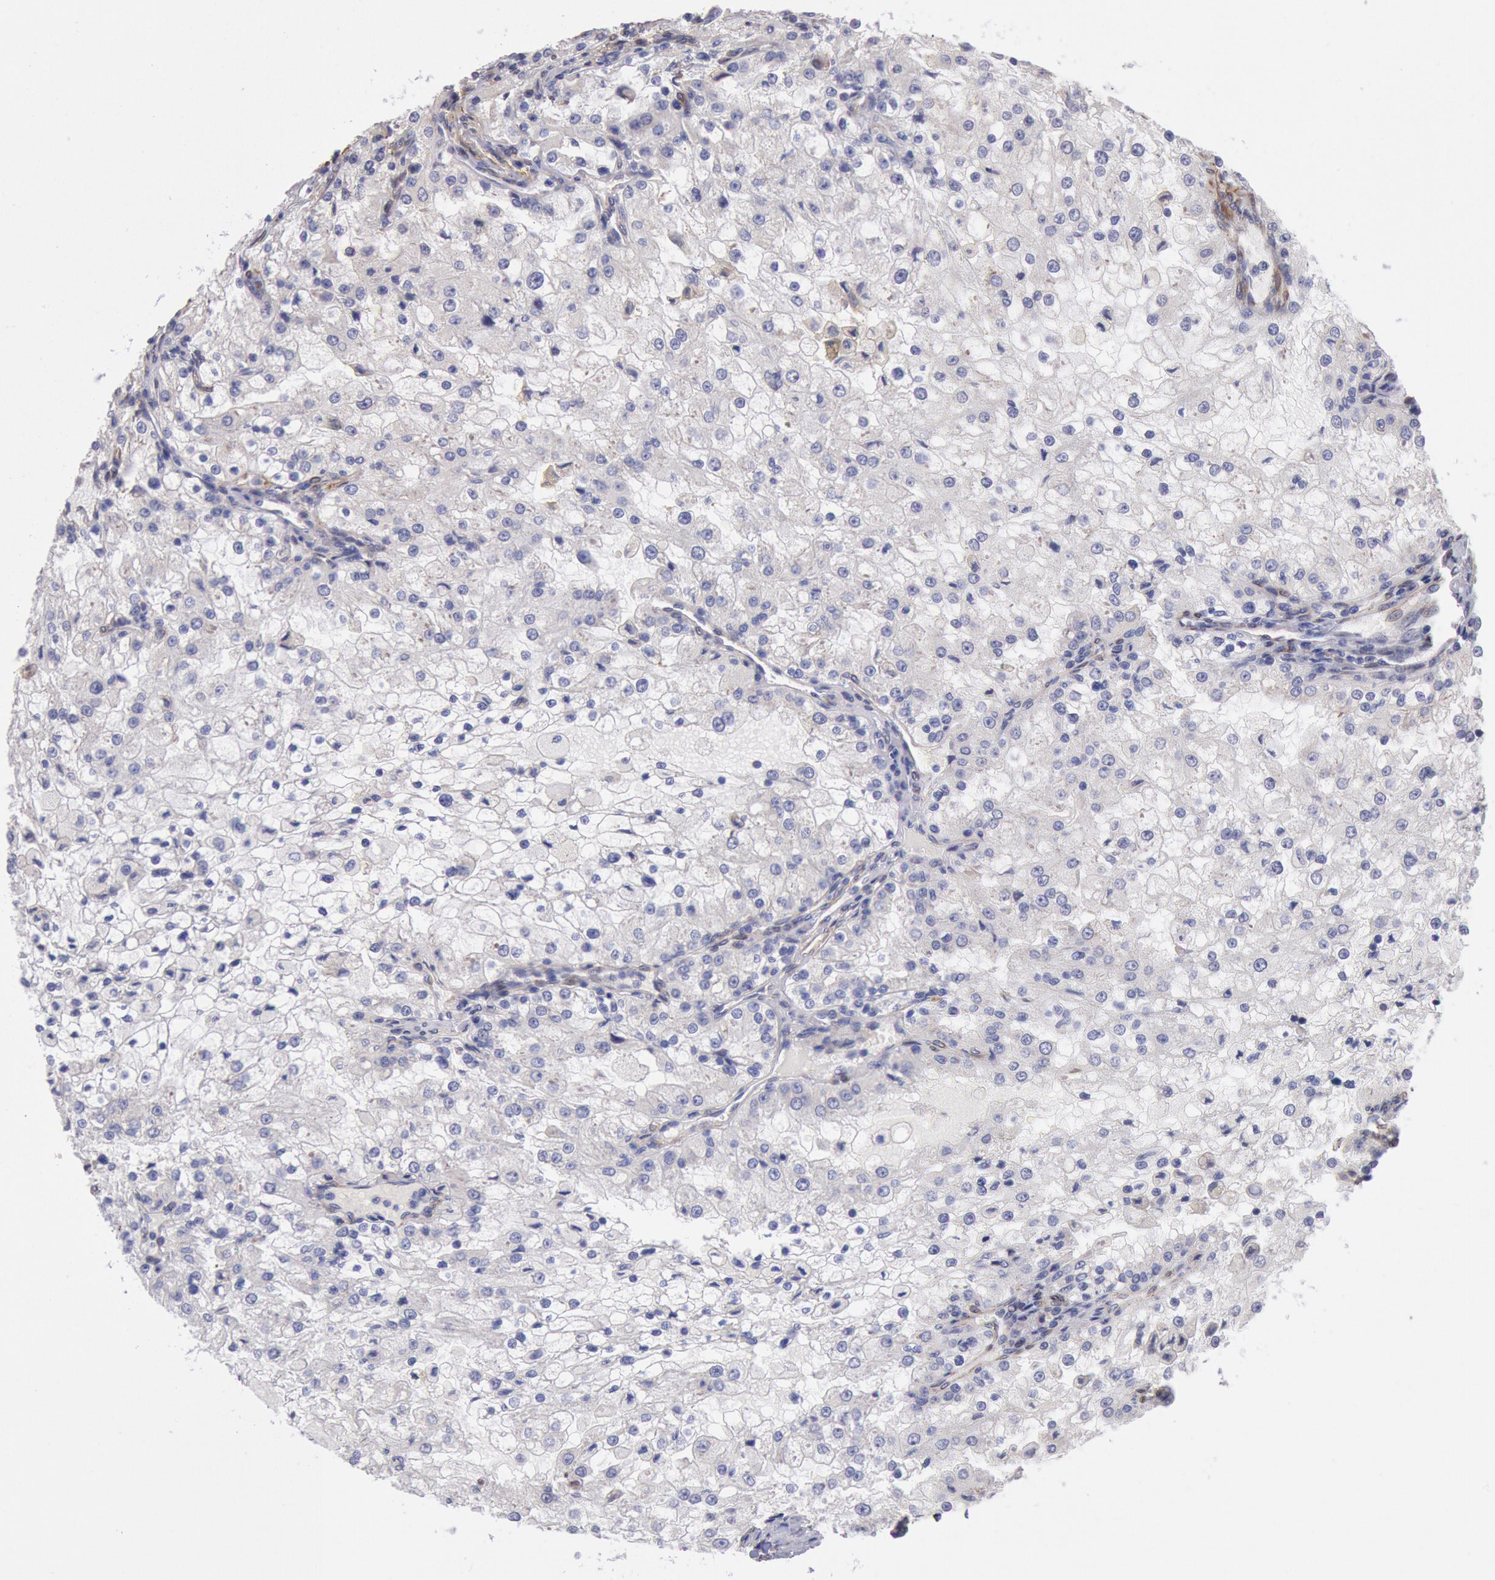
{"staining": {"intensity": "negative", "quantity": "none", "location": "none"}, "tissue": "renal cancer", "cell_type": "Tumor cells", "image_type": "cancer", "snomed": [{"axis": "morphology", "description": "Adenocarcinoma, NOS"}, {"axis": "topography", "description": "Kidney"}], "caption": "The immunohistochemistry photomicrograph has no significant staining in tumor cells of renal cancer (adenocarcinoma) tissue.", "gene": "DRG1", "patient": {"sex": "female", "age": 74}}